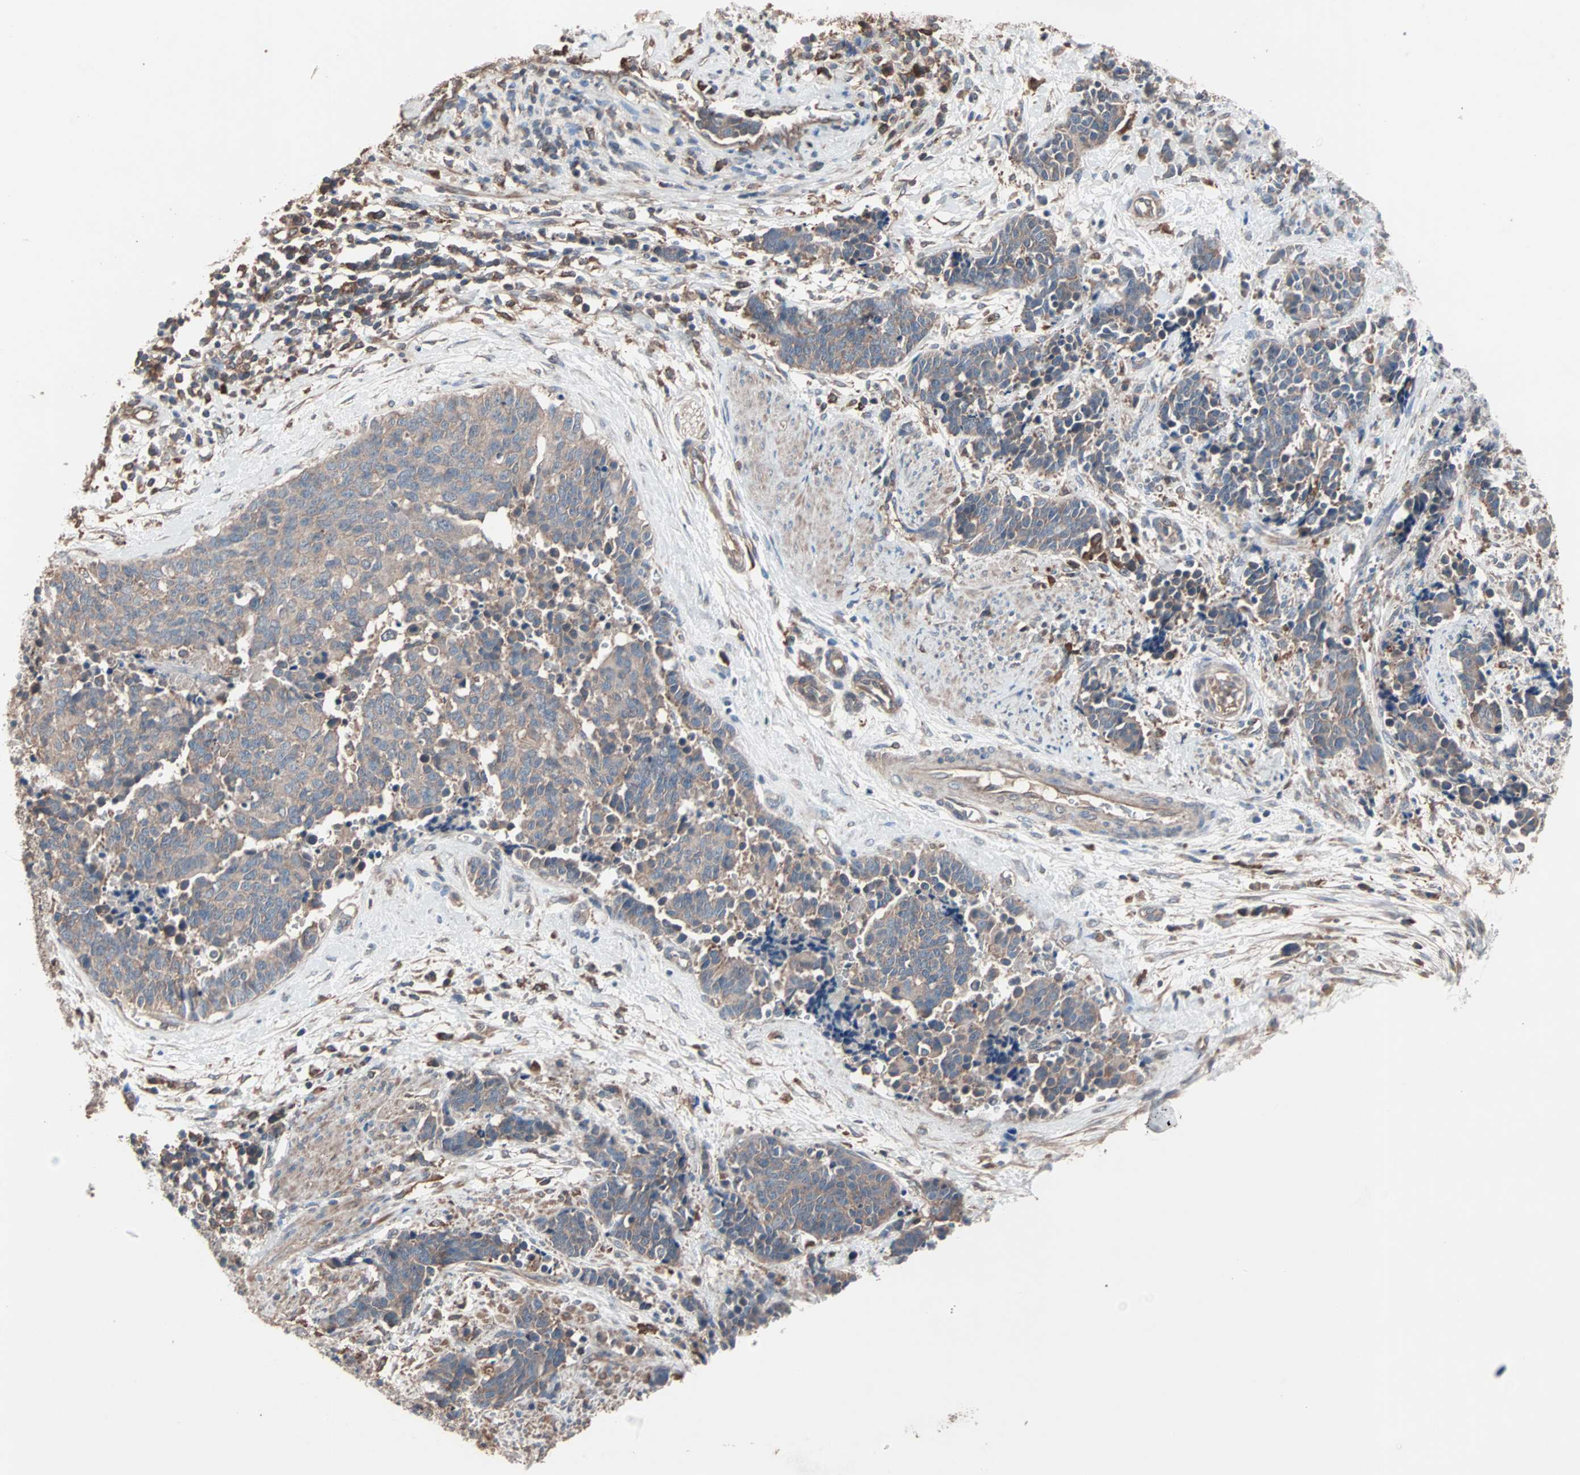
{"staining": {"intensity": "weak", "quantity": "25%-75%", "location": "cytoplasmic/membranous"}, "tissue": "cervical cancer", "cell_type": "Tumor cells", "image_type": "cancer", "snomed": [{"axis": "morphology", "description": "Squamous cell carcinoma, NOS"}, {"axis": "topography", "description": "Cervix"}], "caption": "A photomicrograph showing weak cytoplasmic/membranous positivity in about 25%-75% of tumor cells in cervical cancer (squamous cell carcinoma), as visualized by brown immunohistochemical staining.", "gene": "ATG7", "patient": {"sex": "female", "age": 35}}